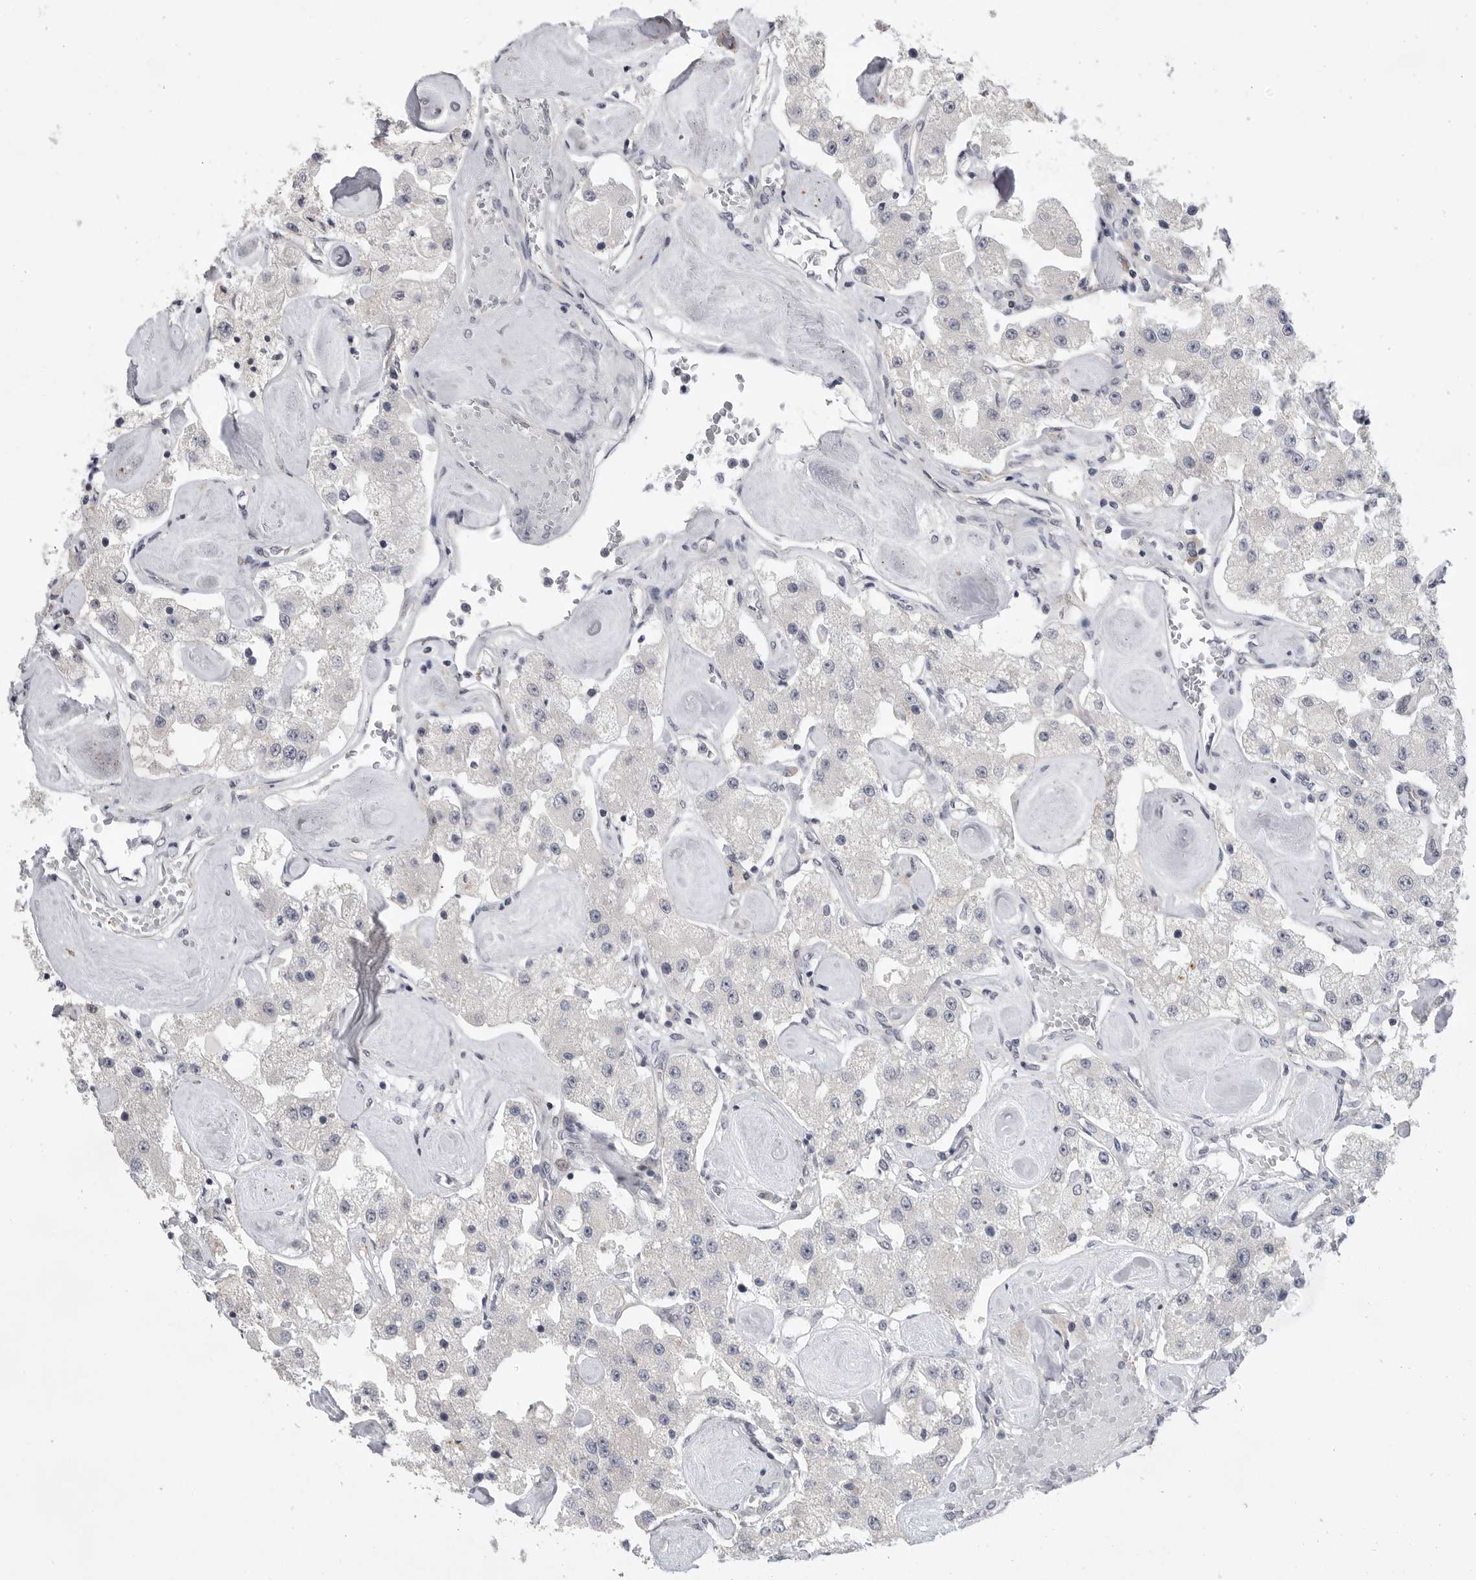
{"staining": {"intensity": "negative", "quantity": "none", "location": "none"}, "tissue": "carcinoid", "cell_type": "Tumor cells", "image_type": "cancer", "snomed": [{"axis": "morphology", "description": "Carcinoid, malignant, NOS"}, {"axis": "topography", "description": "Pancreas"}], "caption": "Histopathology image shows no significant protein positivity in tumor cells of carcinoid (malignant).", "gene": "FBXO43", "patient": {"sex": "male", "age": 41}}